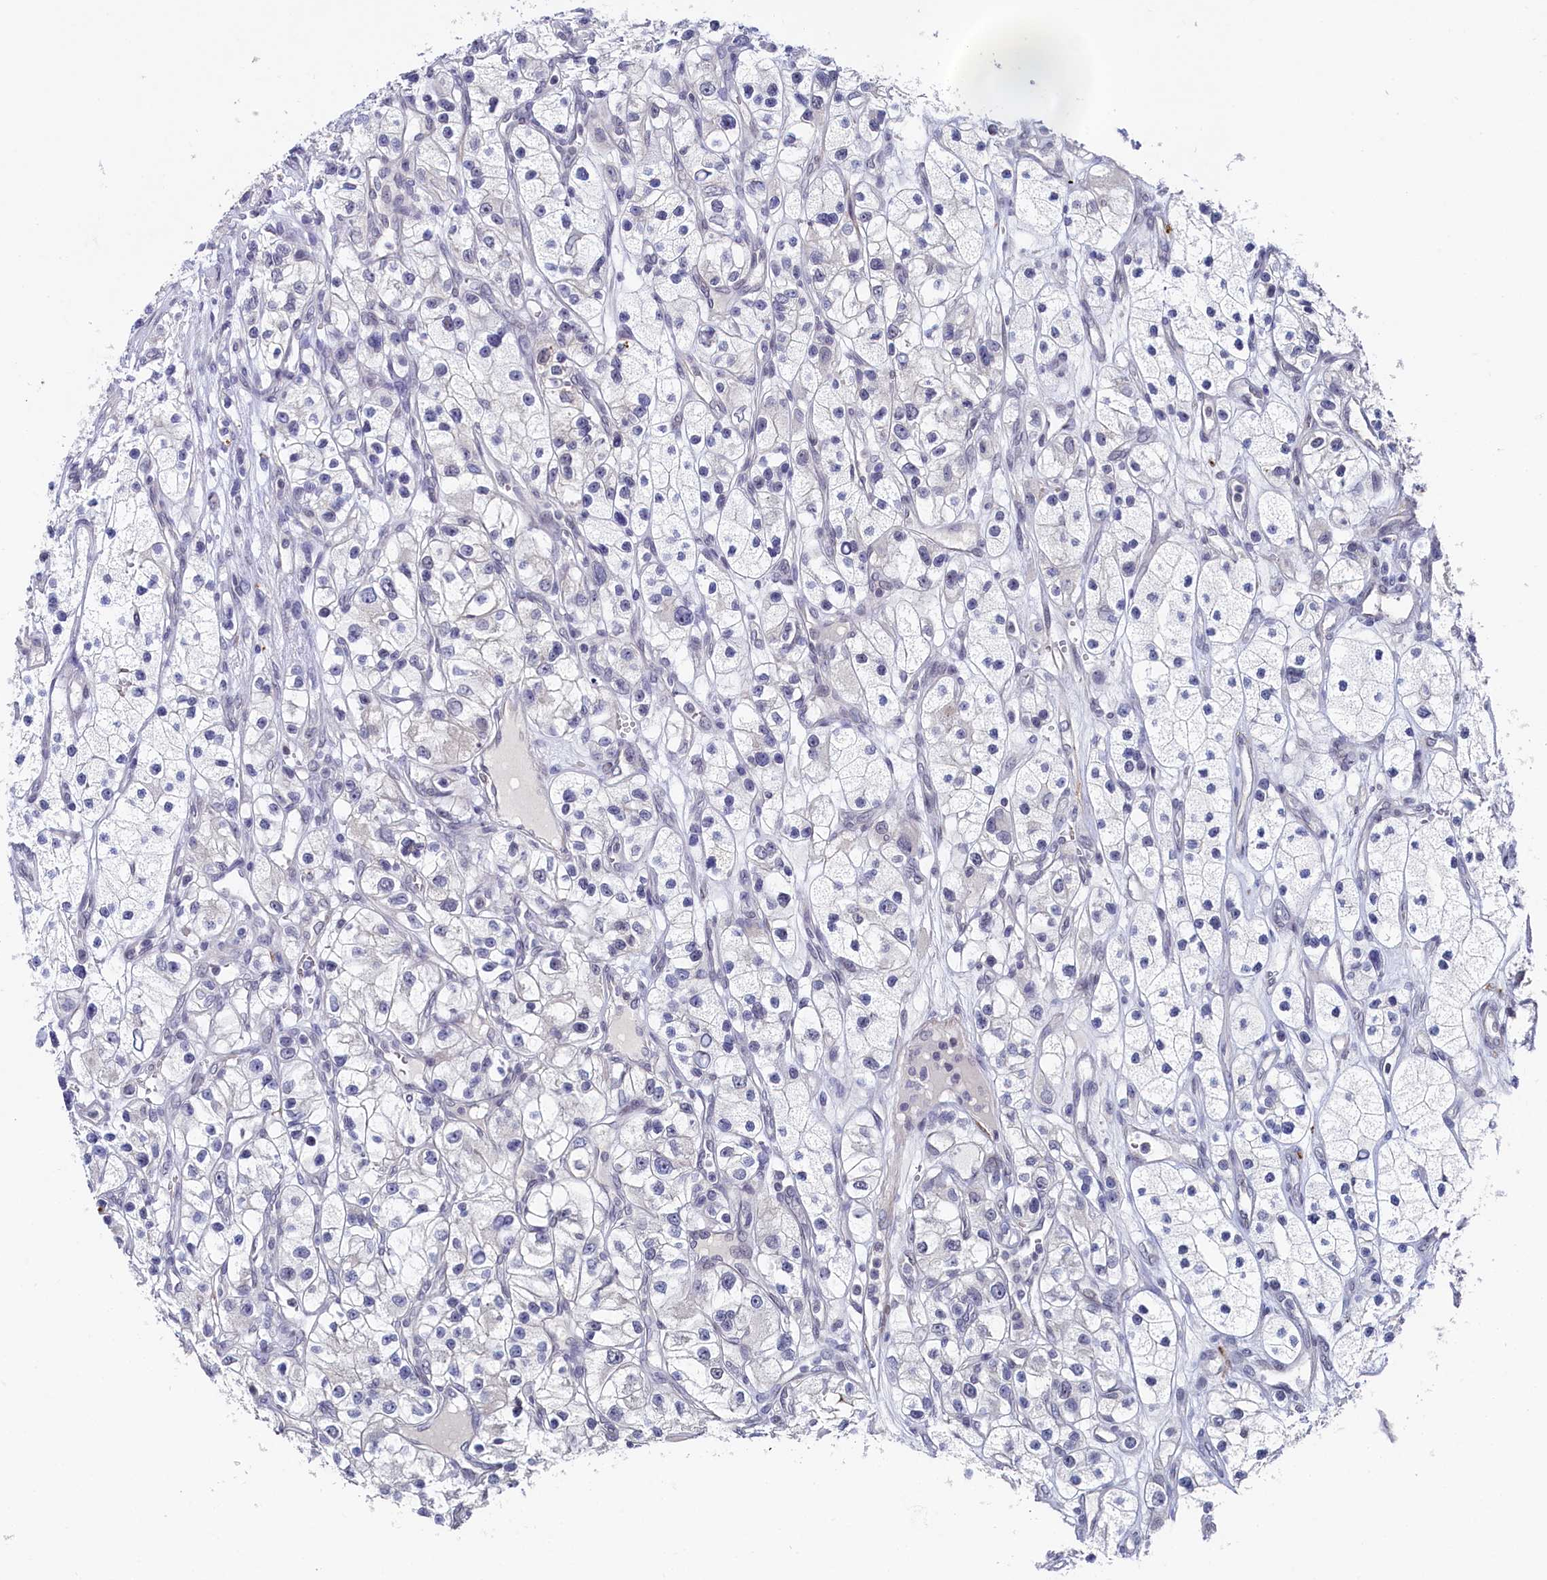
{"staining": {"intensity": "negative", "quantity": "none", "location": "none"}, "tissue": "renal cancer", "cell_type": "Tumor cells", "image_type": "cancer", "snomed": [{"axis": "morphology", "description": "Adenocarcinoma, NOS"}, {"axis": "topography", "description": "Kidney"}], "caption": "Immunohistochemistry histopathology image of neoplastic tissue: renal adenocarcinoma stained with DAB (3,3'-diaminobenzidine) displays no significant protein positivity in tumor cells.", "gene": "TIGD4", "patient": {"sex": "female", "age": 57}}